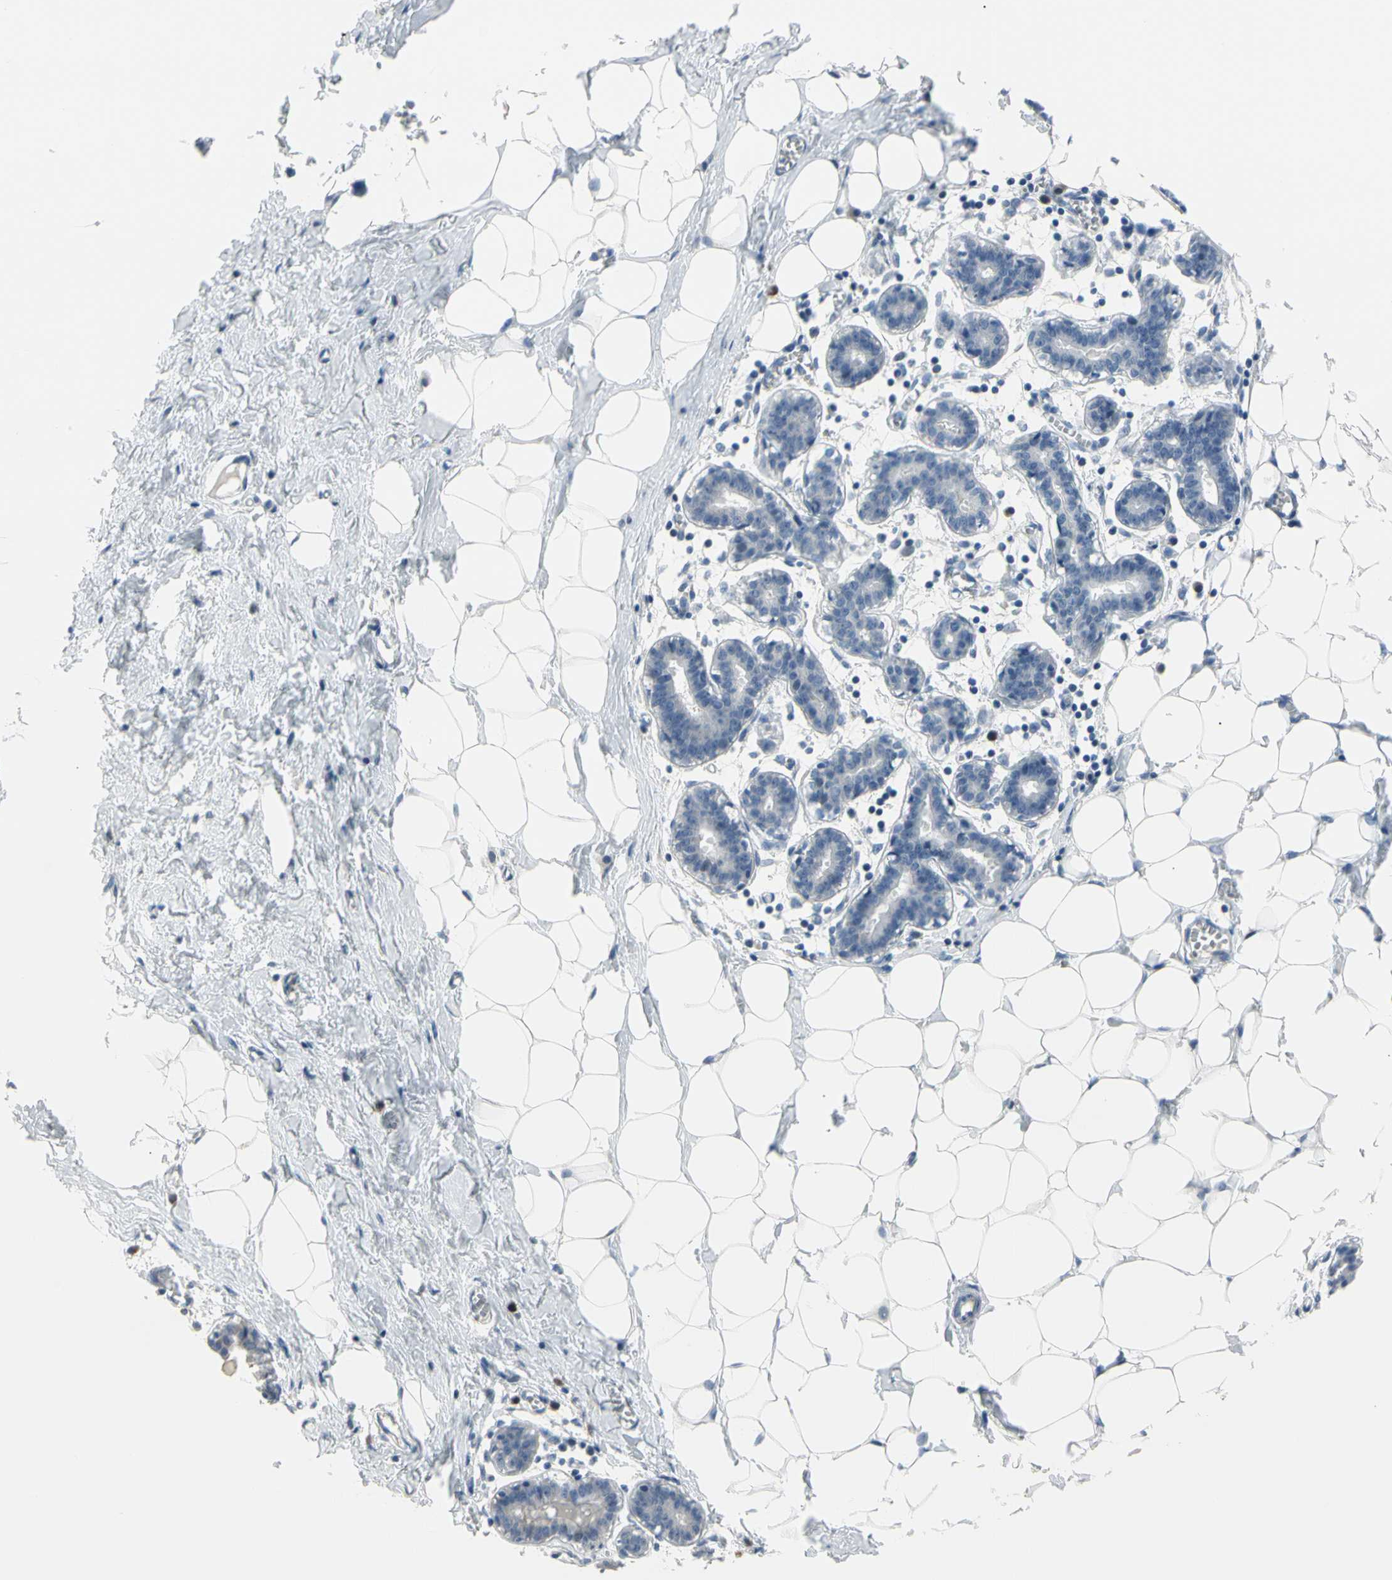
{"staining": {"intensity": "negative", "quantity": "none", "location": "none"}, "tissue": "breast", "cell_type": "Adipocytes", "image_type": "normal", "snomed": [{"axis": "morphology", "description": "Normal tissue, NOS"}, {"axis": "topography", "description": "Breast"}], "caption": "Histopathology image shows no protein expression in adipocytes of normal breast. (Stains: DAB (3,3'-diaminobenzidine) IHC with hematoxylin counter stain, Microscopy: brightfield microscopy at high magnification).", "gene": "MARK1", "patient": {"sex": "female", "age": 27}}